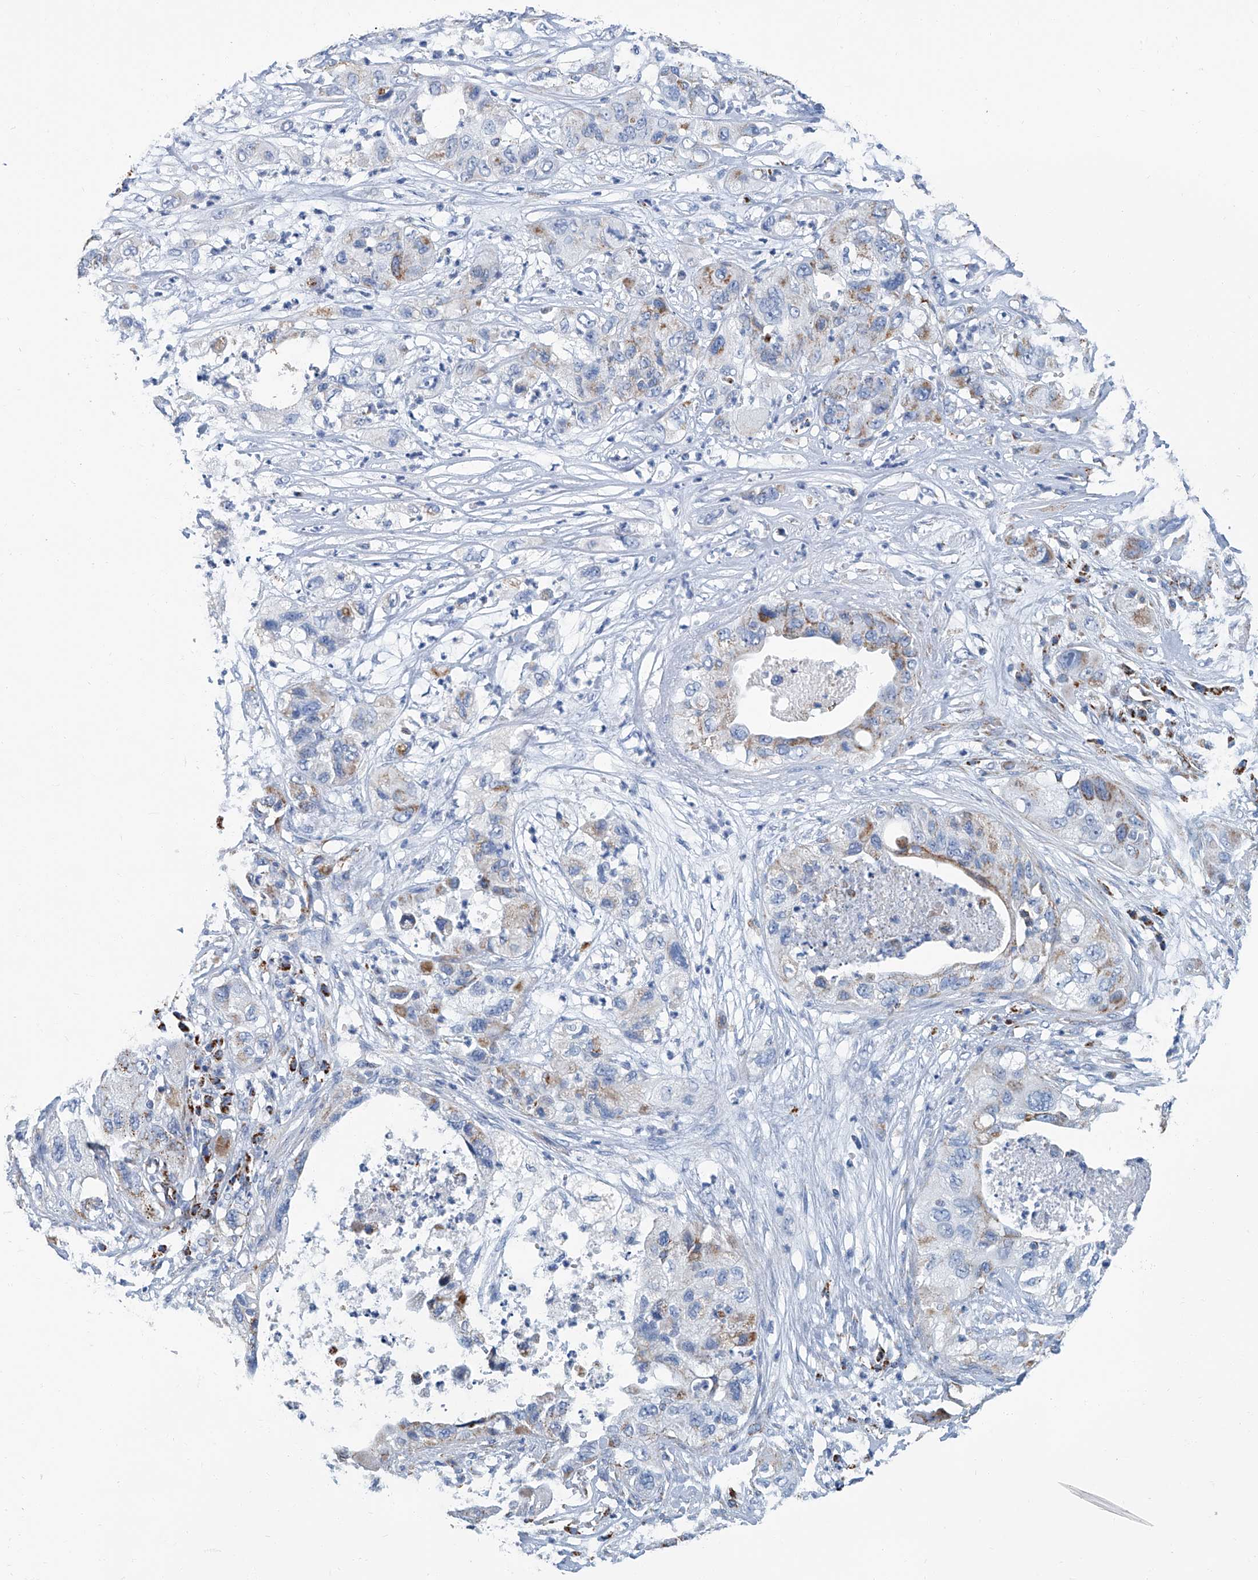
{"staining": {"intensity": "weak", "quantity": "<25%", "location": "cytoplasmic/membranous"}, "tissue": "pancreatic cancer", "cell_type": "Tumor cells", "image_type": "cancer", "snomed": [{"axis": "morphology", "description": "Adenocarcinoma, NOS"}, {"axis": "topography", "description": "Pancreas"}], "caption": "A high-resolution image shows immunohistochemistry staining of pancreatic cancer (adenocarcinoma), which demonstrates no significant staining in tumor cells.", "gene": "MT-ND1", "patient": {"sex": "female", "age": 78}}